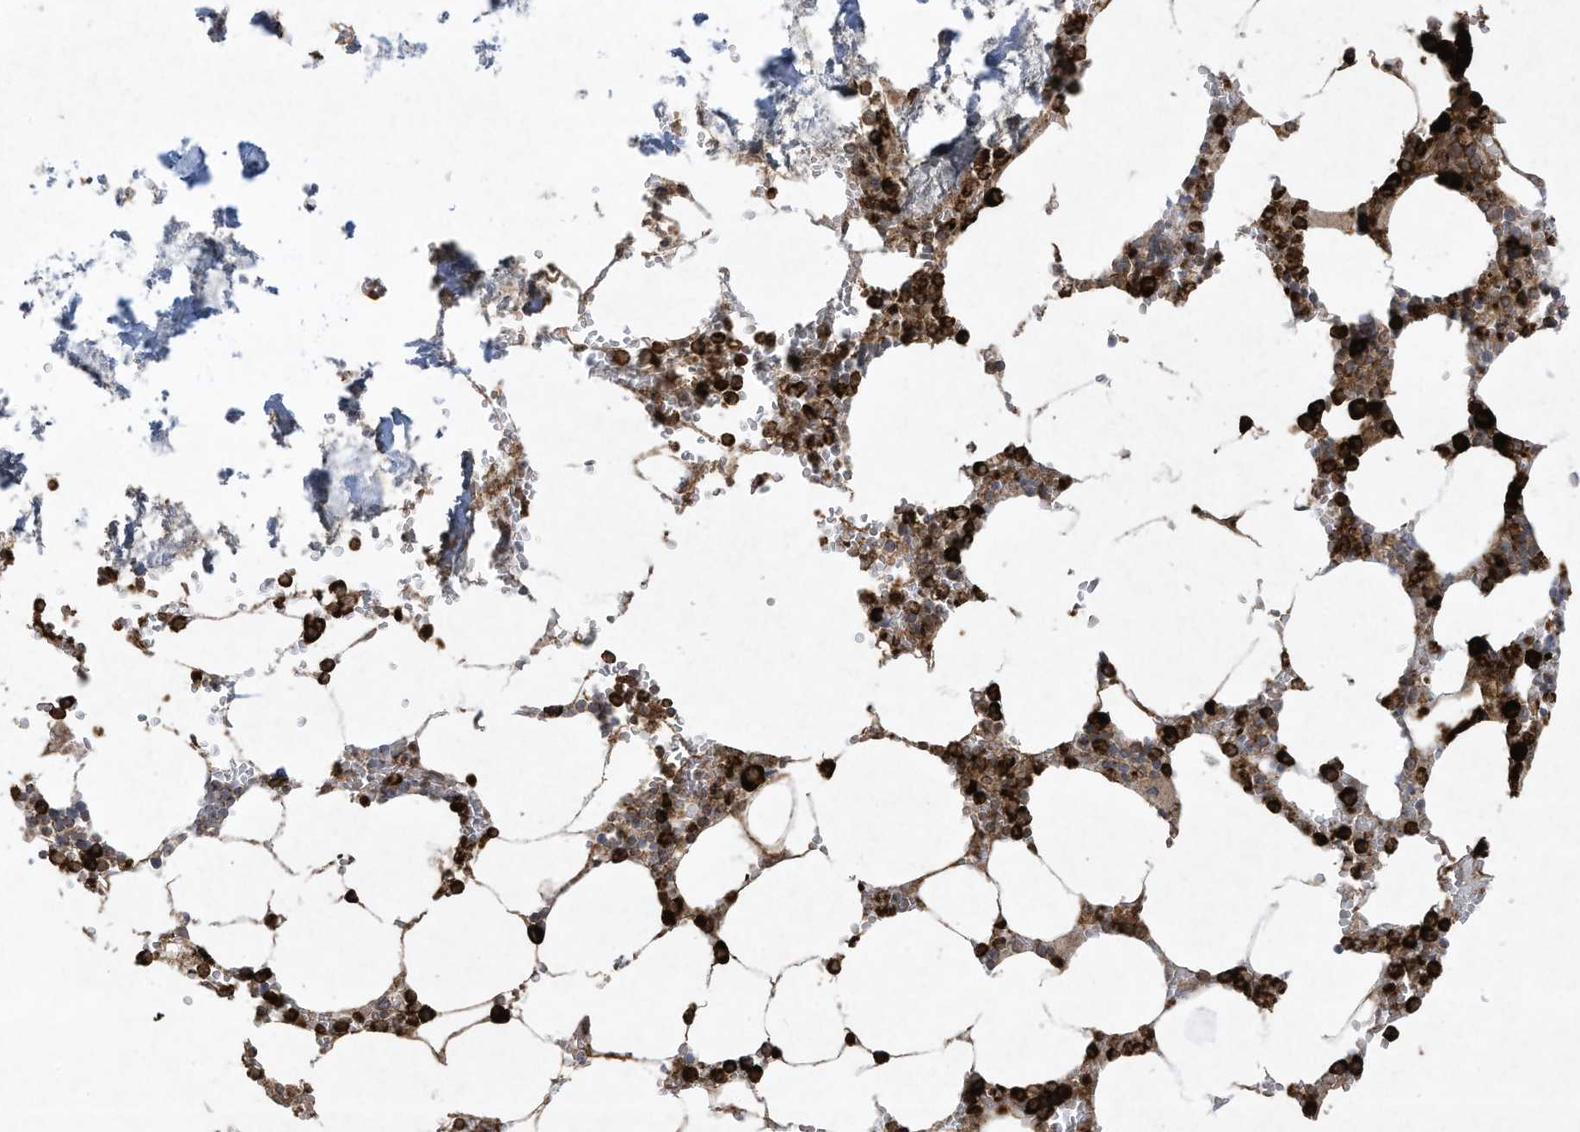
{"staining": {"intensity": "strong", "quantity": ">75%", "location": "cytoplasmic/membranous"}, "tissue": "bone marrow", "cell_type": "Hematopoietic cells", "image_type": "normal", "snomed": [{"axis": "morphology", "description": "Normal tissue, NOS"}, {"axis": "topography", "description": "Bone marrow"}], "caption": "This image reveals immunohistochemistry (IHC) staining of benign human bone marrow, with high strong cytoplasmic/membranous staining in about >75% of hematopoietic cells.", "gene": "CHRNA4", "patient": {"sex": "male", "age": 70}}